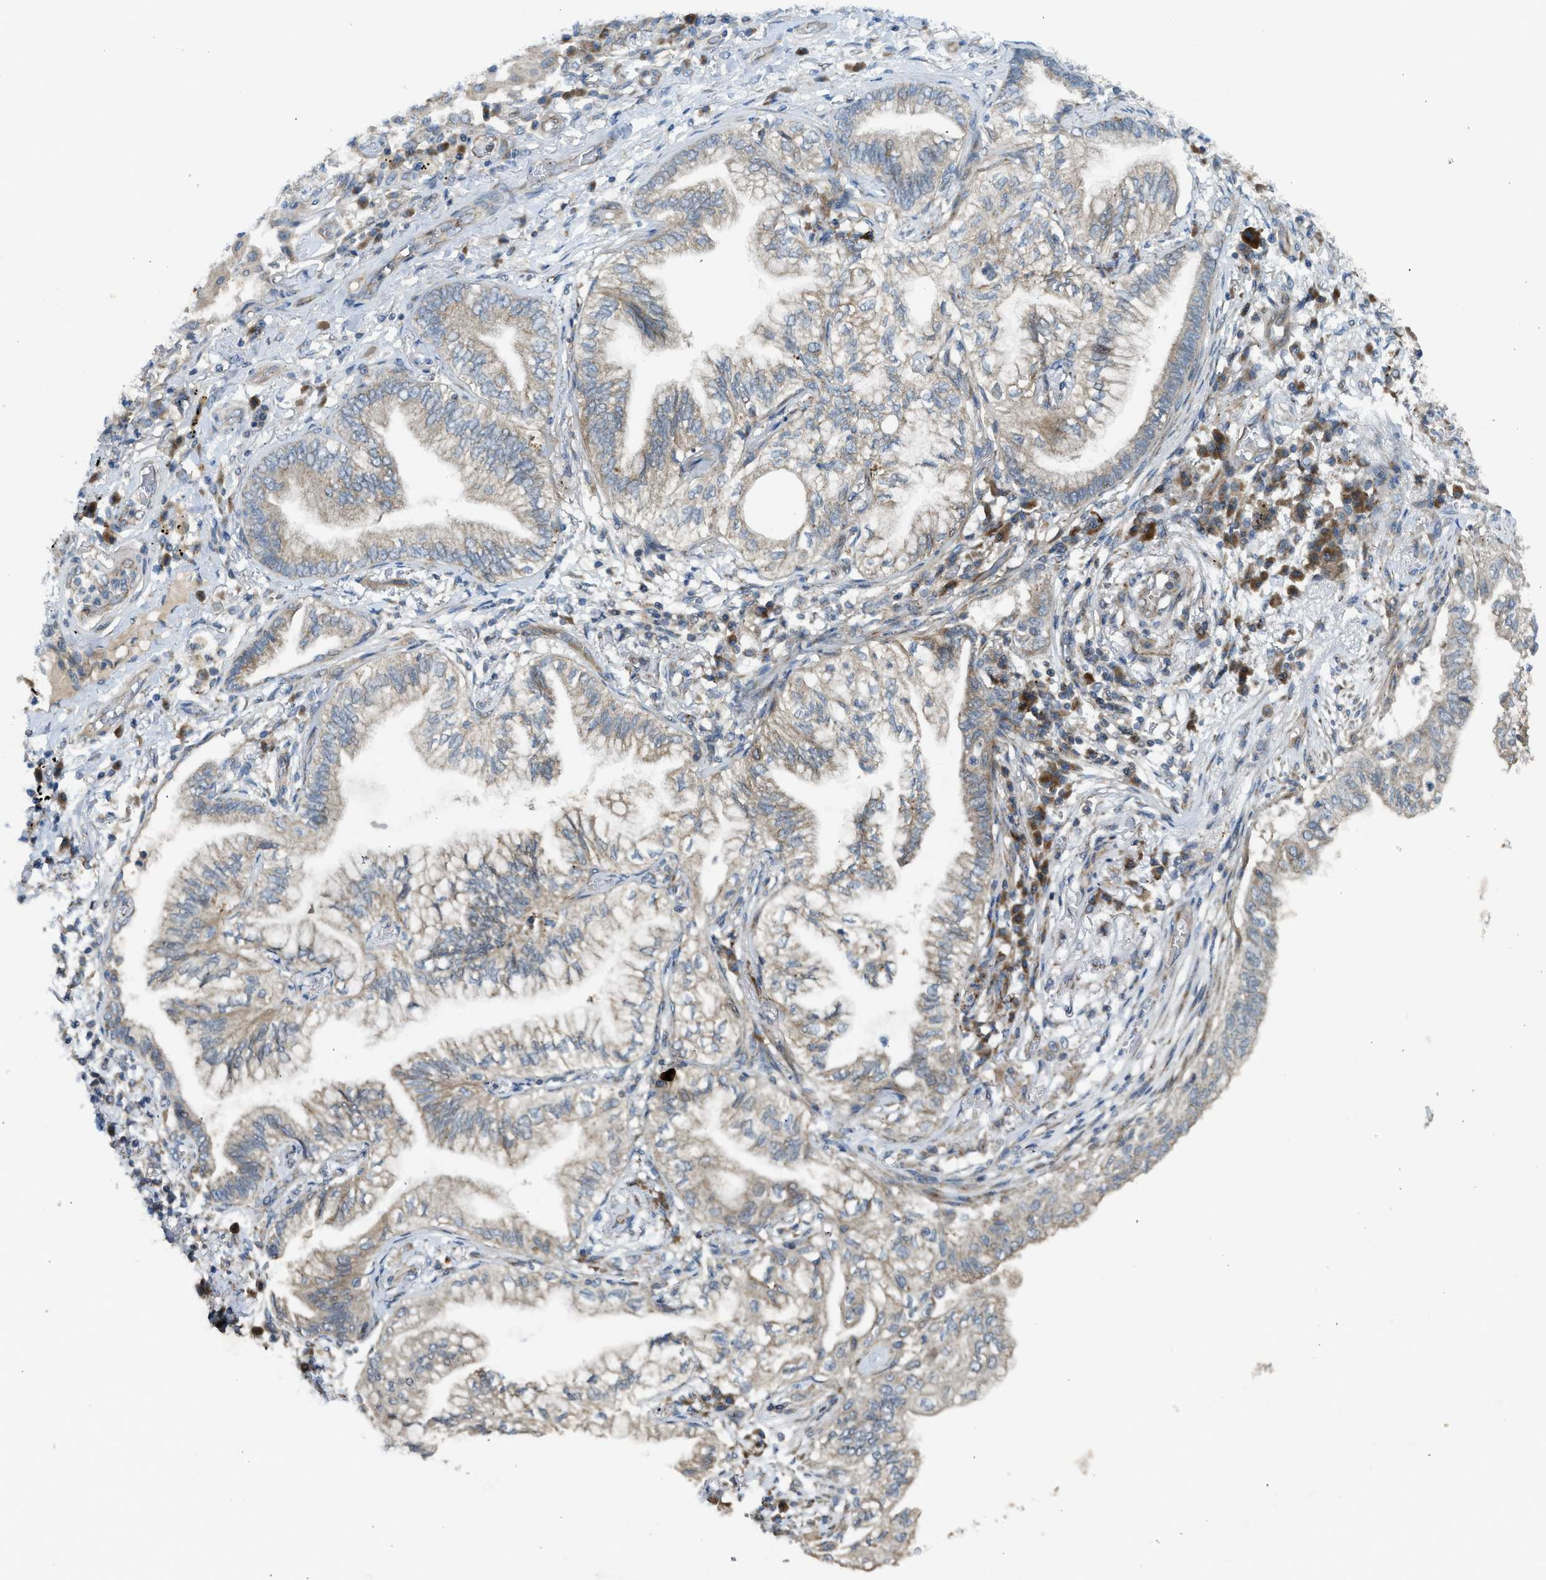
{"staining": {"intensity": "weak", "quantity": "<25%", "location": "cytoplasmic/membranous"}, "tissue": "lung cancer", "cell_type": "Tumor cells", "image_type": "cancer", "snomed": [{"axis": "morphology", "description": "Normal tissue, NOS"}, {"axis": "morphology", "description": "Adenocarcinoma, NOS"}, {"axis": "topography", "description": "Bronchus"}, {"axis": "topography", "description": "Lung"}], "caption": "IHC of human adenocarcinoma (lung) shows no staining in tumor cells.", "gene": "STARD3", "patient": {"sex": "female", "age": 70}}